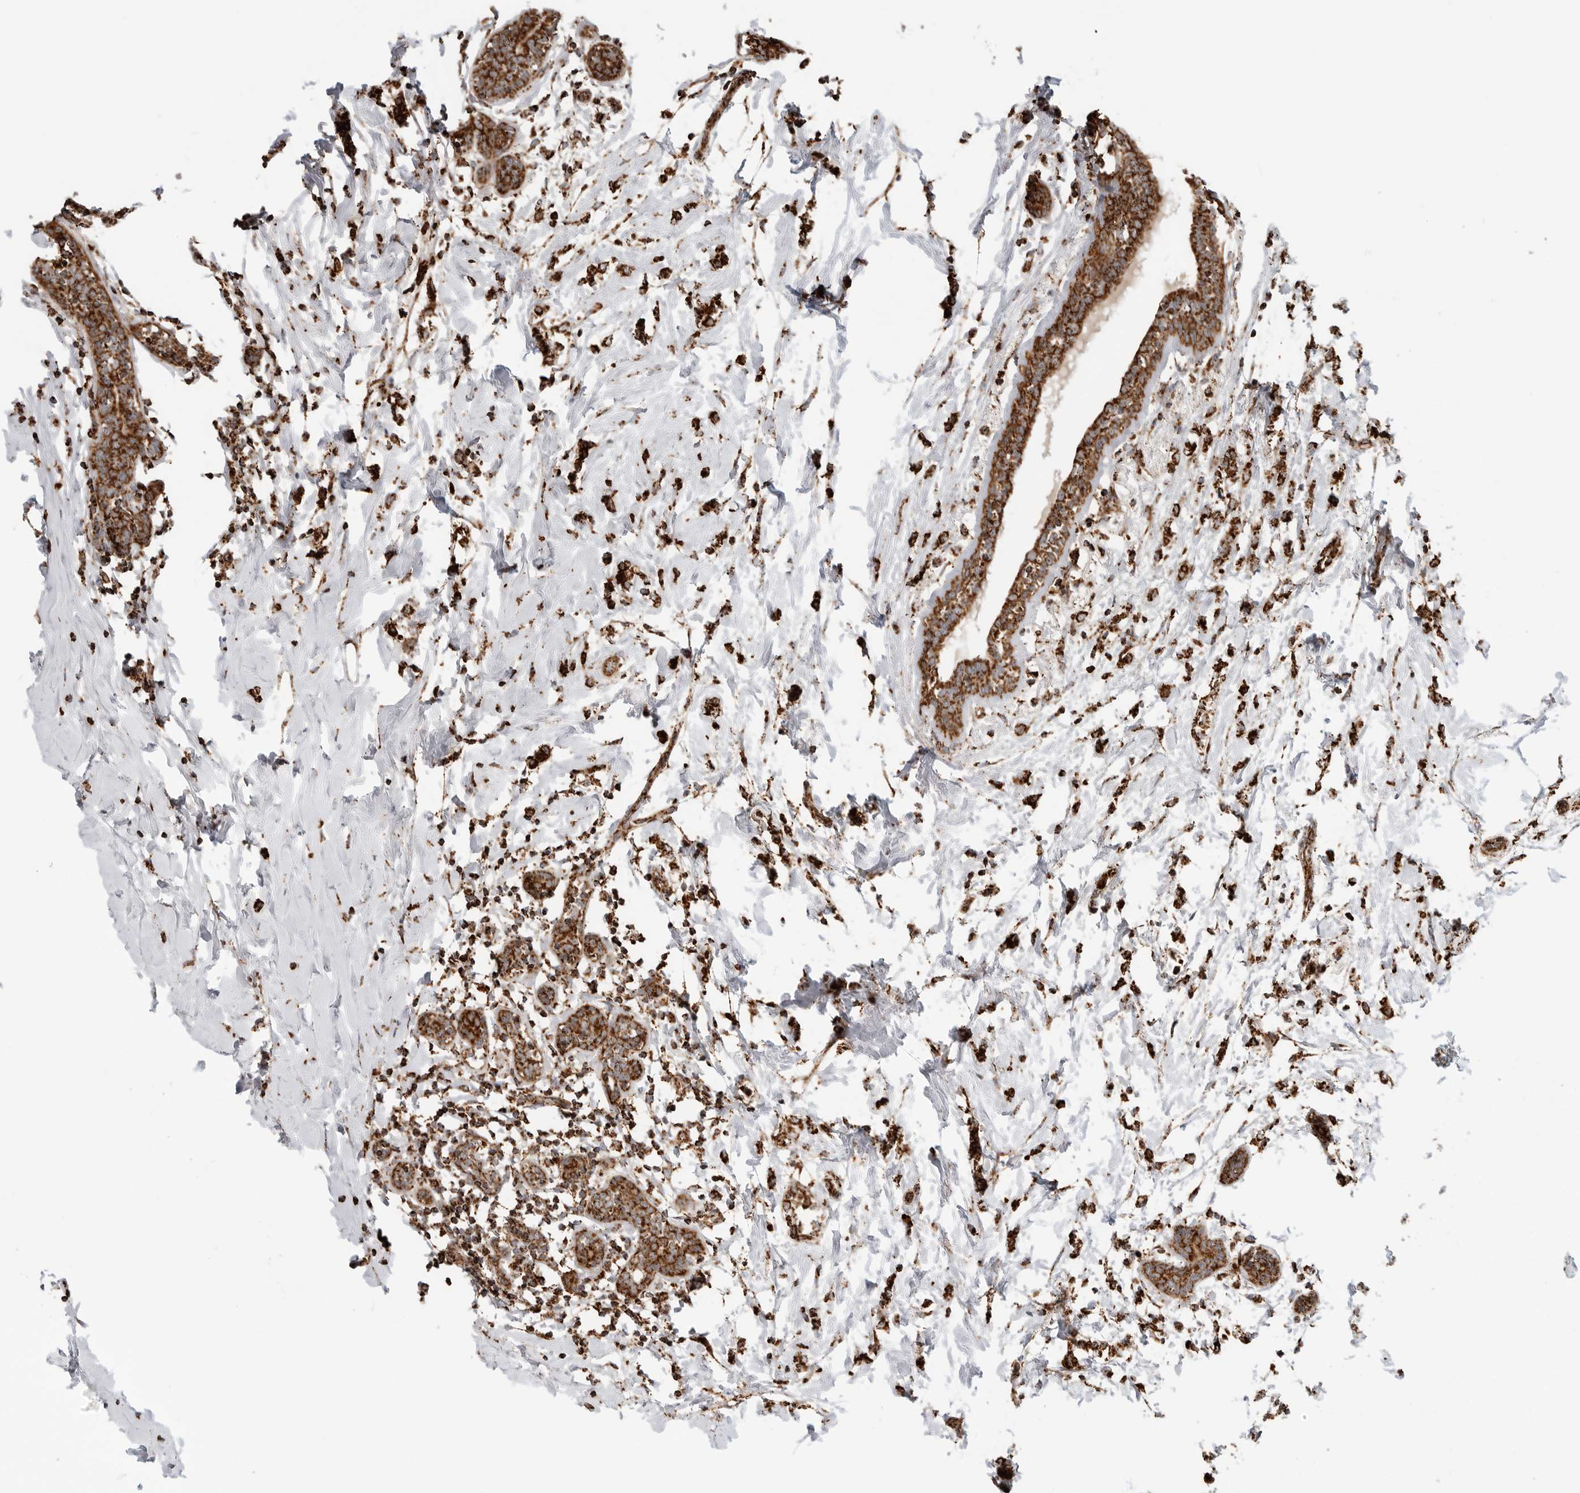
{"staining": {"intensity": "strong", "quantity": ">75%", "location": "cytoplasmic/membranous"}, "tissue": "breast cancer", "cell_type": "Tumor cells", "image_type": "cancer", "snomed": [{"axis": "morphology", "description": "Normal tissue, NOS"}, {"axis": "morphology", "description": "Lobular carcinoma"}, {"axis": "topography", "description": "Breast"}], "caption": "Immunohistochemistry (IHC) photomicrograph of neoplastic tissue: breast cancer (lobular carcinoma) stained using immunohistochemistry displays high levels of strong protein expression localized specifically in the cytoplasmic/membranous of tumor cells, appearing as a cytoplasmic/membranous brown color.", "gene": "BMP2K", "patient": {"sex": "female", "age": 47}}